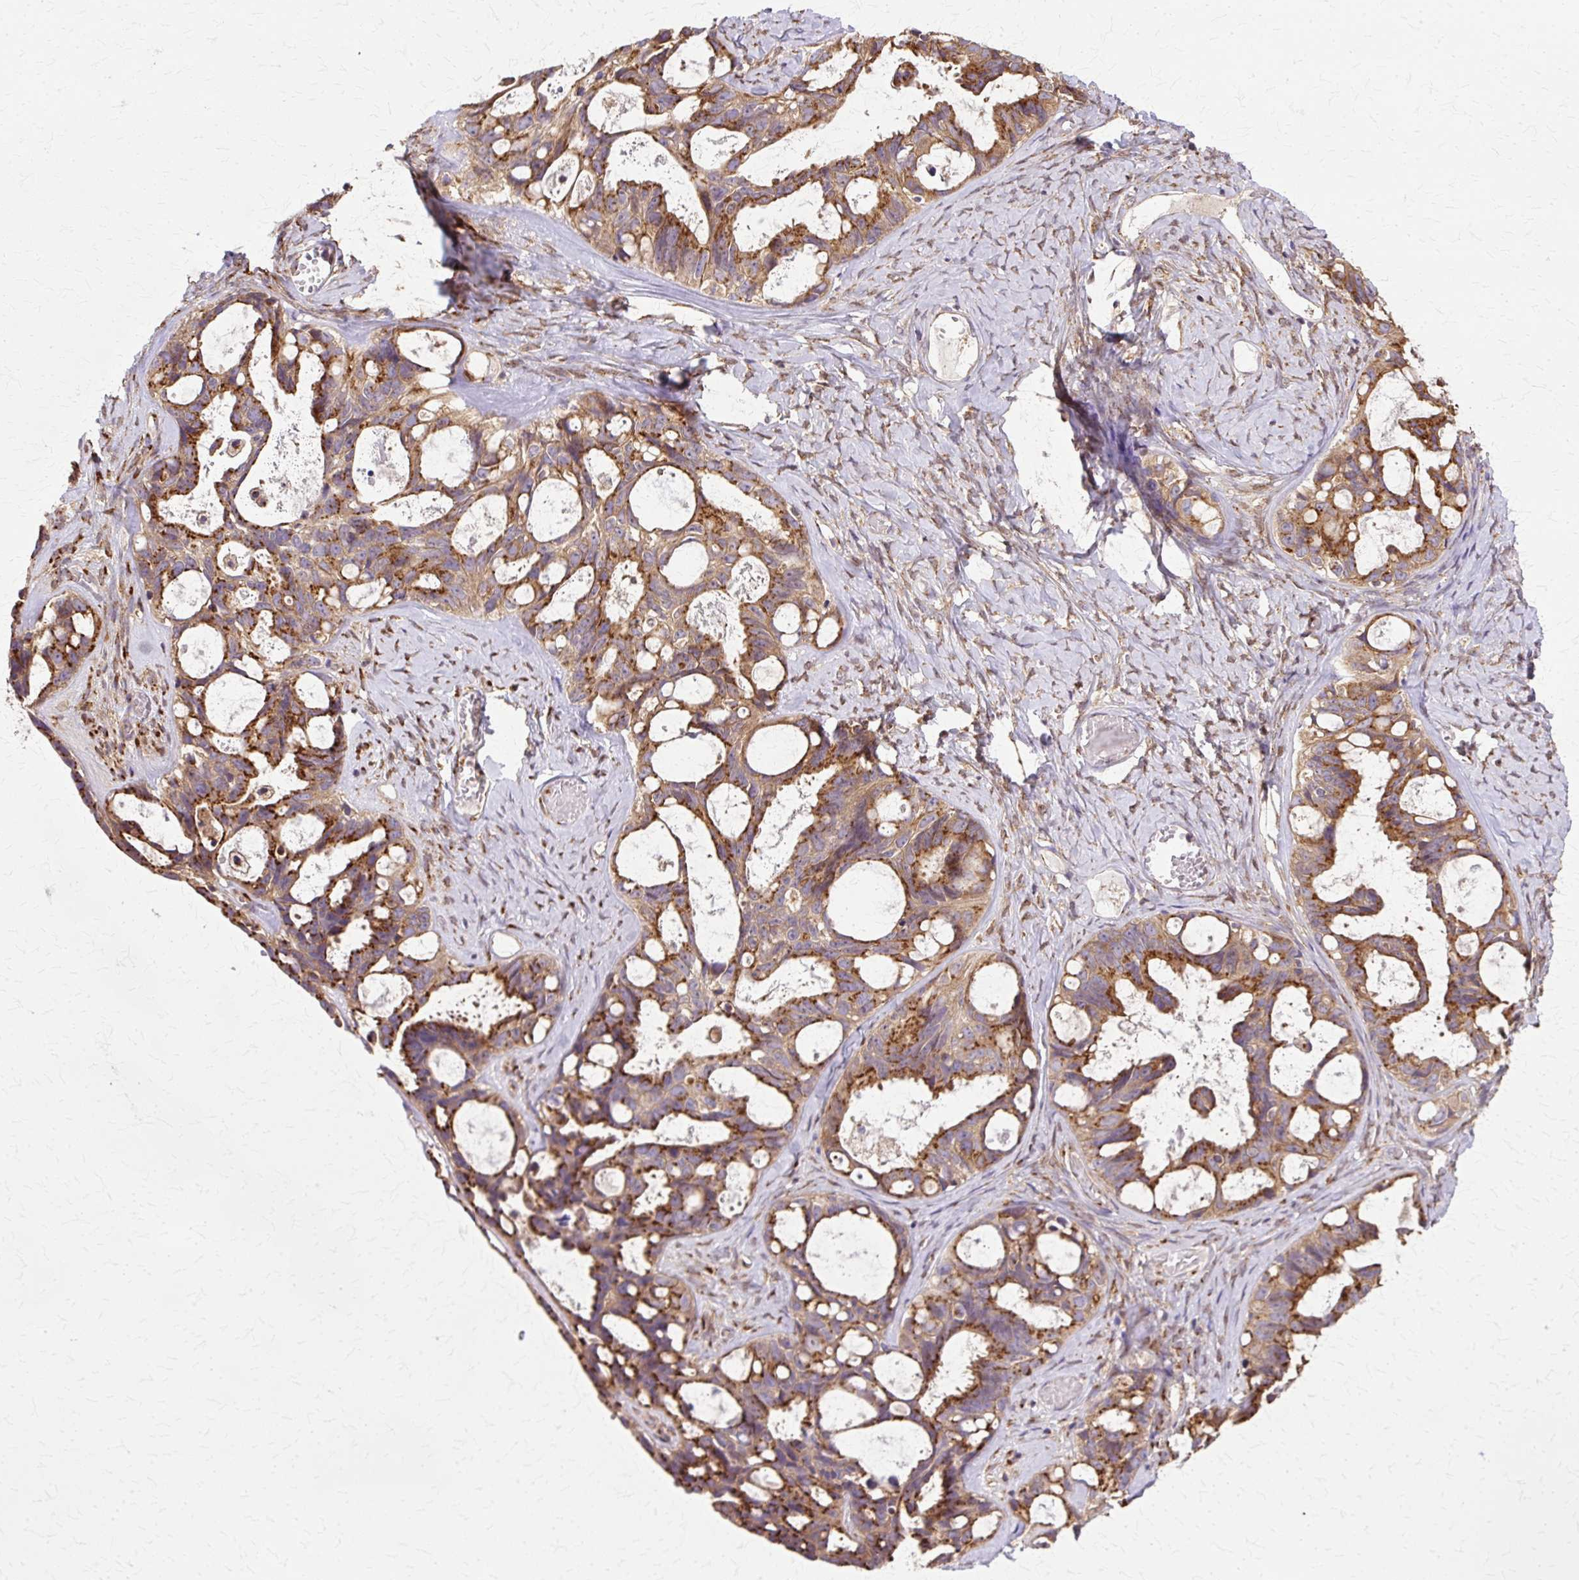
{"staining": {"intensity": "strong", "quantity": "25%-75%", "location": "cytoplasmic/membranous"}, "tissue": "ovarian cancer", "cell_type": "Tumor cells", "image_type": "cancer", "snomed": [{"axis": "morphology", "description": "Cystadenocarcinoma, serous, NOS"}, {"axis": "topography", "description": "Ovary"}], "caption": "Immunohistochemistry (DAB) staining of human ovarian cancer (serous cystadenocarcinoma) exhibits strong cytoplasmic/membranous protein staining in about 25%-75% of tumor cells. The protein is stained brown, and the nuclei are stained in blue (DAB (3,3'-diaminobenzidine) IHC with brightfield microscopy, high magnification).", "gene": "COPB1", "patient": {"sex": "female", "age": 69}}